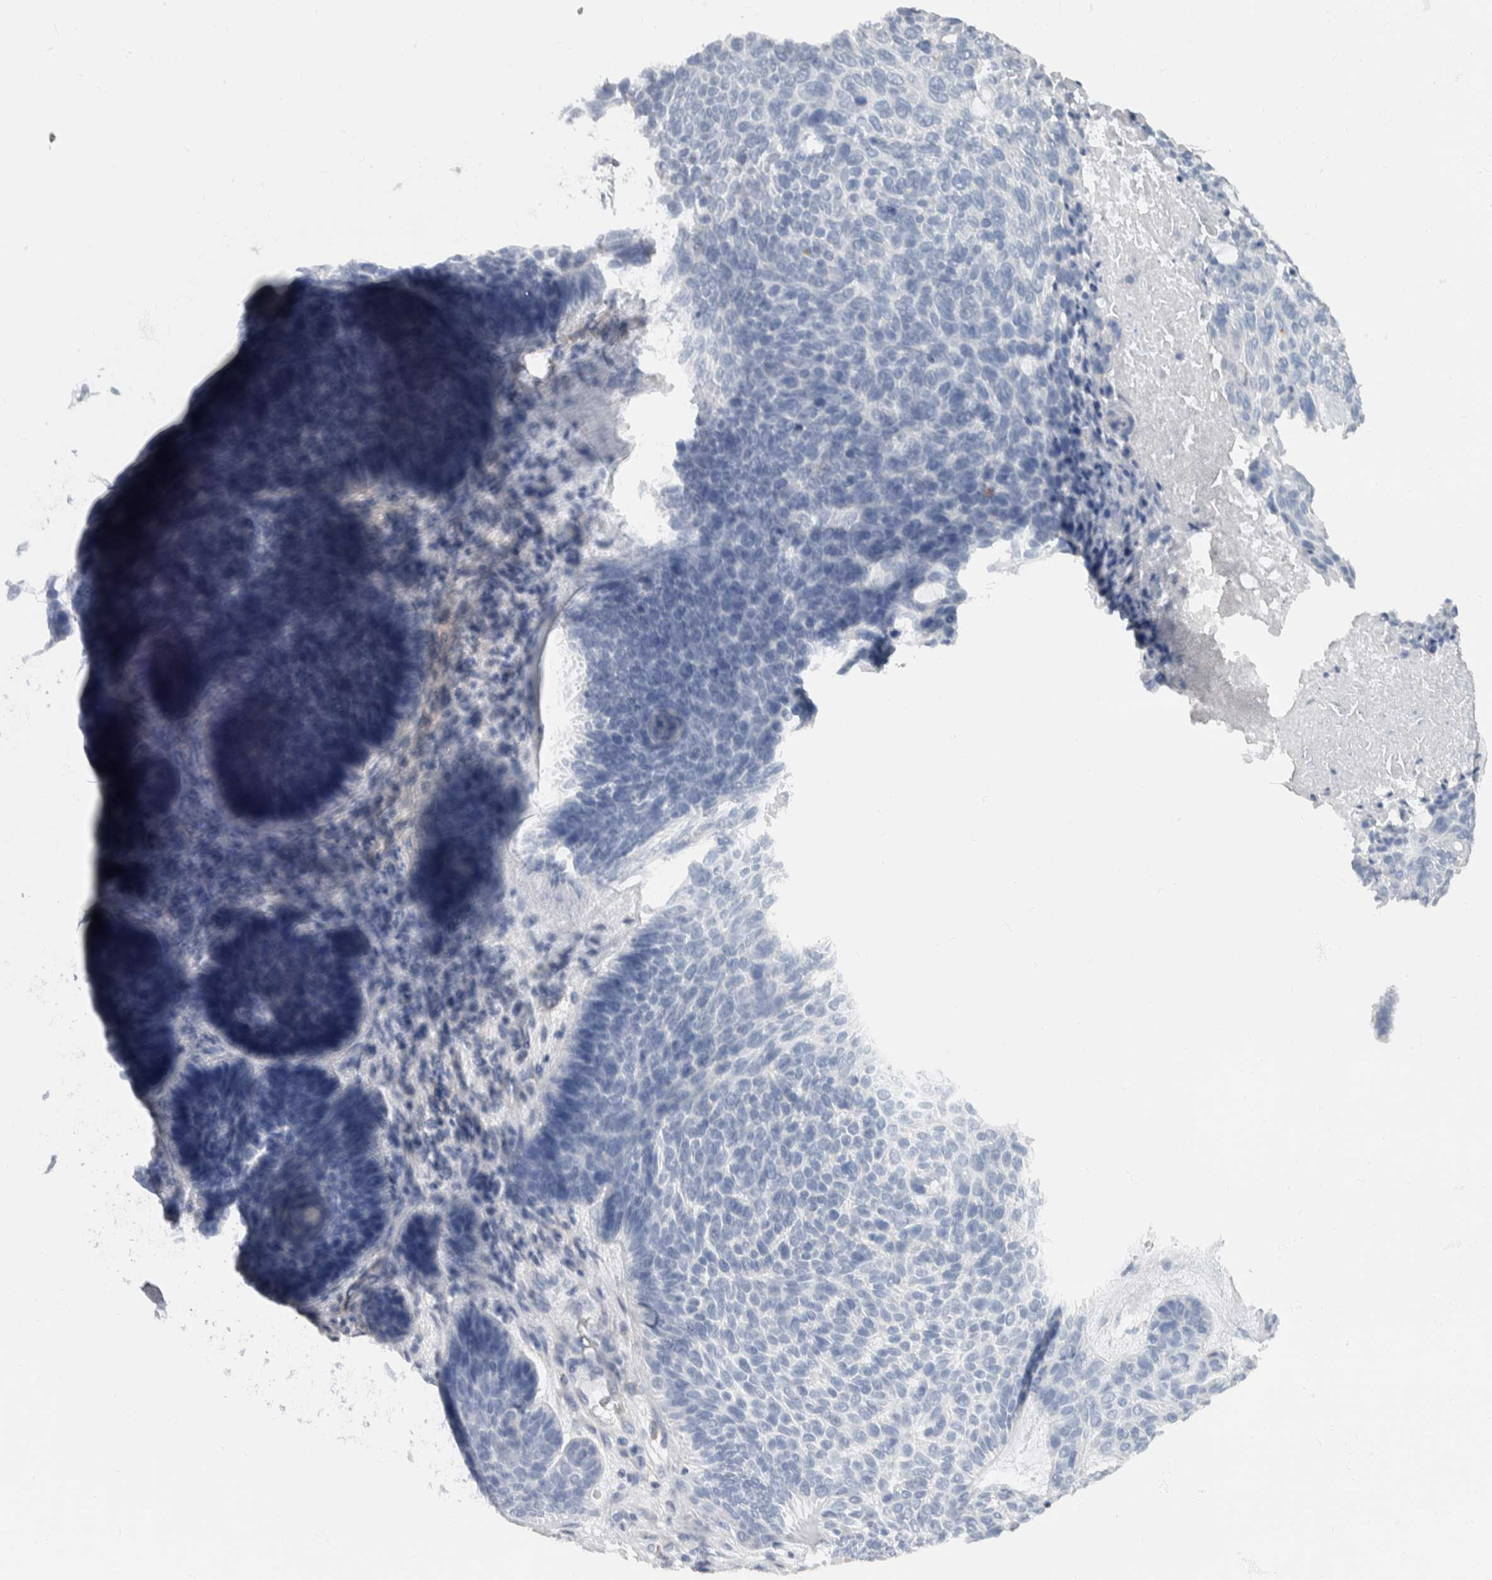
{"staining": {"intensity": "negative", "quantity": "none", "location": "none"}, "tissue": "skin cancer", "cell_type": "Tumor cells", "image_type": "cancer", "snomed": [{"axis": "morphology", "description": "Basal cell carcinoma"}, {"axis": "topography", "description": "Skin"}], "caption": "Protein analysis of skin cancer (basal cell carcinoma) displays no significant staining in tumor cells.", "gene": "NEFM", "patient": {"sex": "male", "age": 55}}